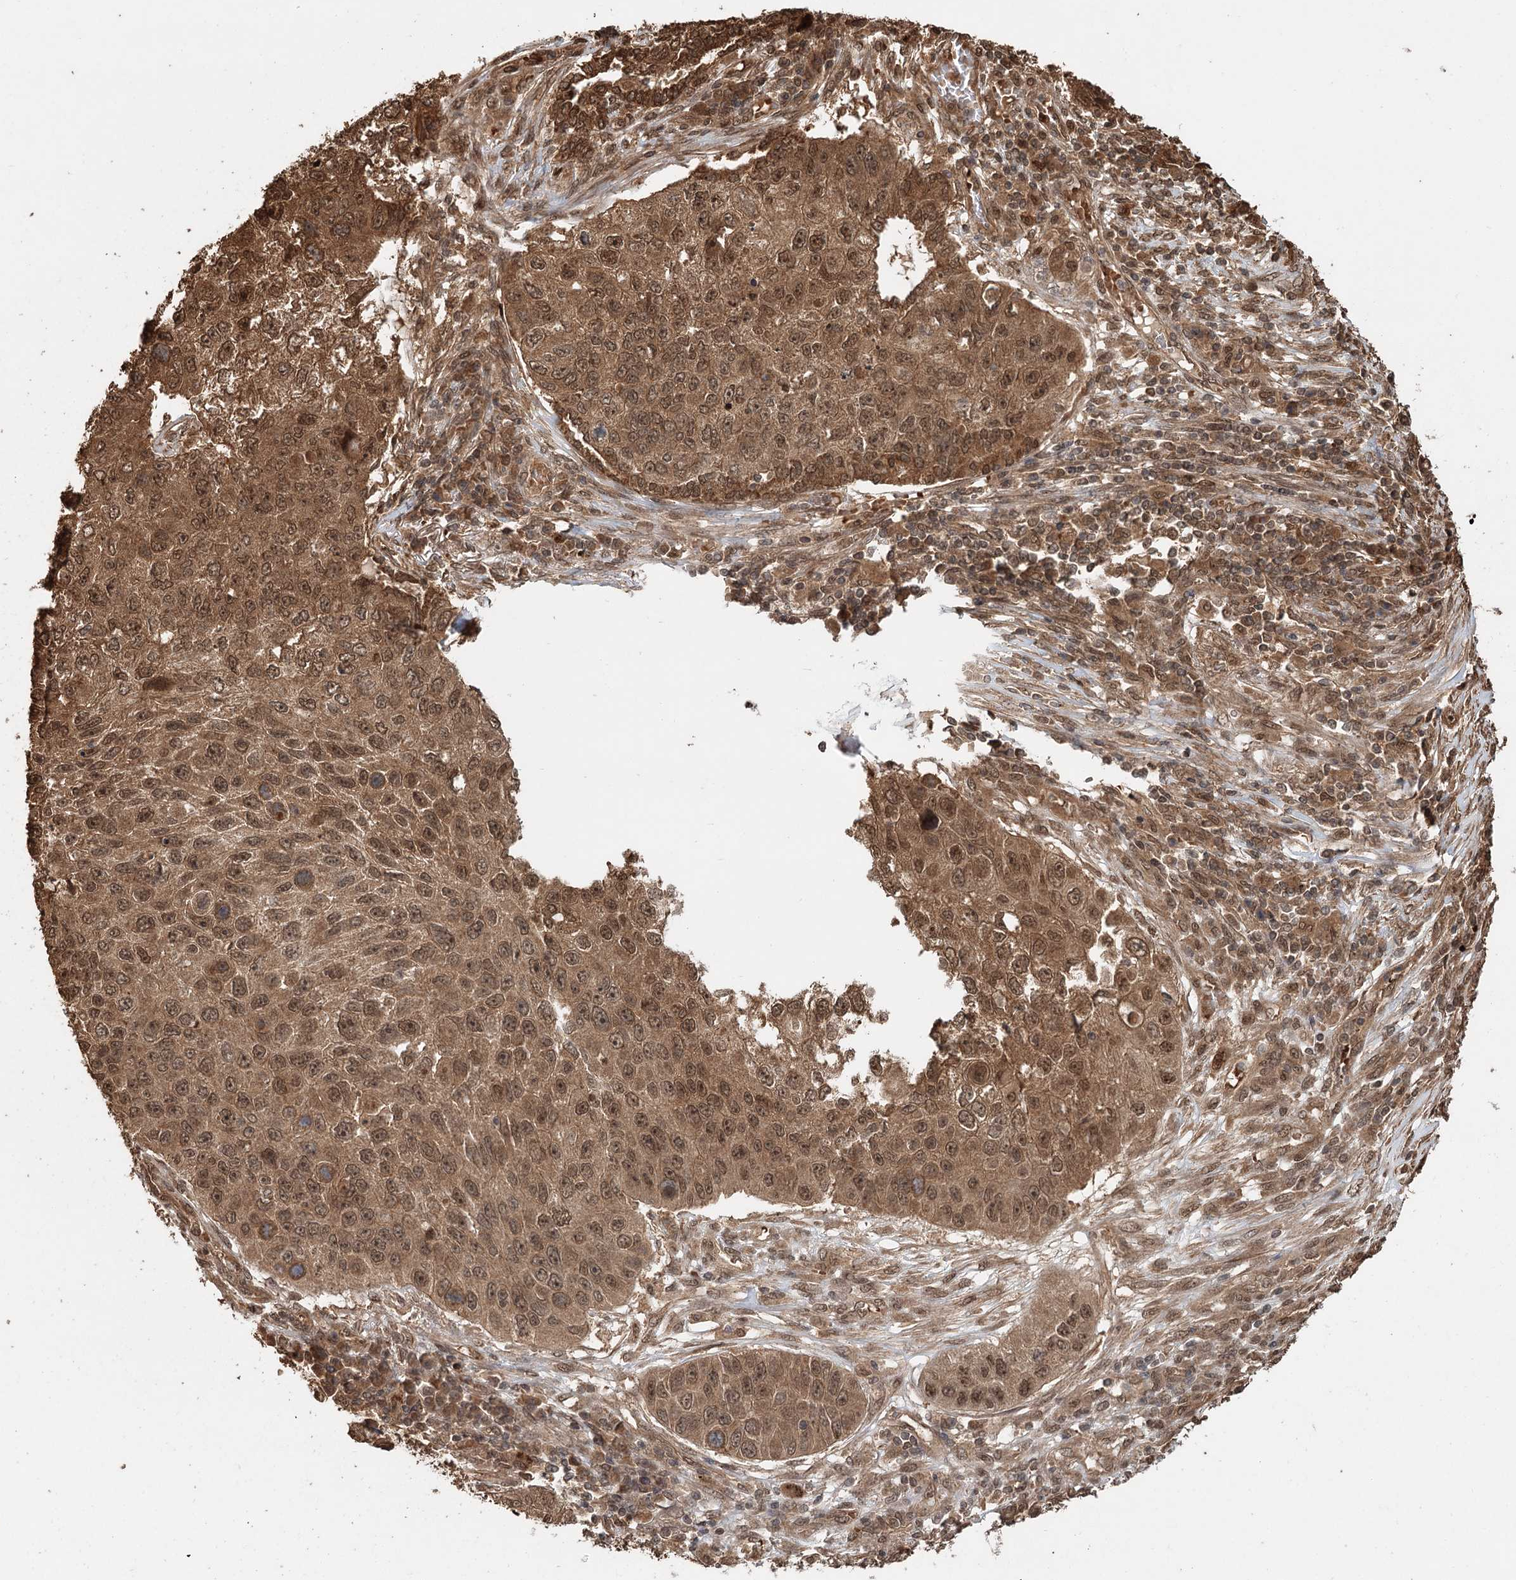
{"staining": {"intensity": "moderate", "quantity": ">75%", "location": "cytoplasmic/membranous,nuclear"}, "tissue": "lung cancer", "cell_type": "Tumor cells", "image_type": "cancer", "snomed": [{"axis": "morphology", "description": "Squamous cell carcinoma, NOS"}, {"axis": "topography", "description": "Lung"}], "caption": "Immunohistochemistry (IHC) of human lung cancer displays medium levels of moderate cytoplasmic/membranous and nuclear staining in about >75% of tumor cells. Immunohistochemistry stains the protein of interest in brown and the nuclei are stained blue.", "gene": "N6AMT1", "patient": {"sex": "male", "age": 61}}